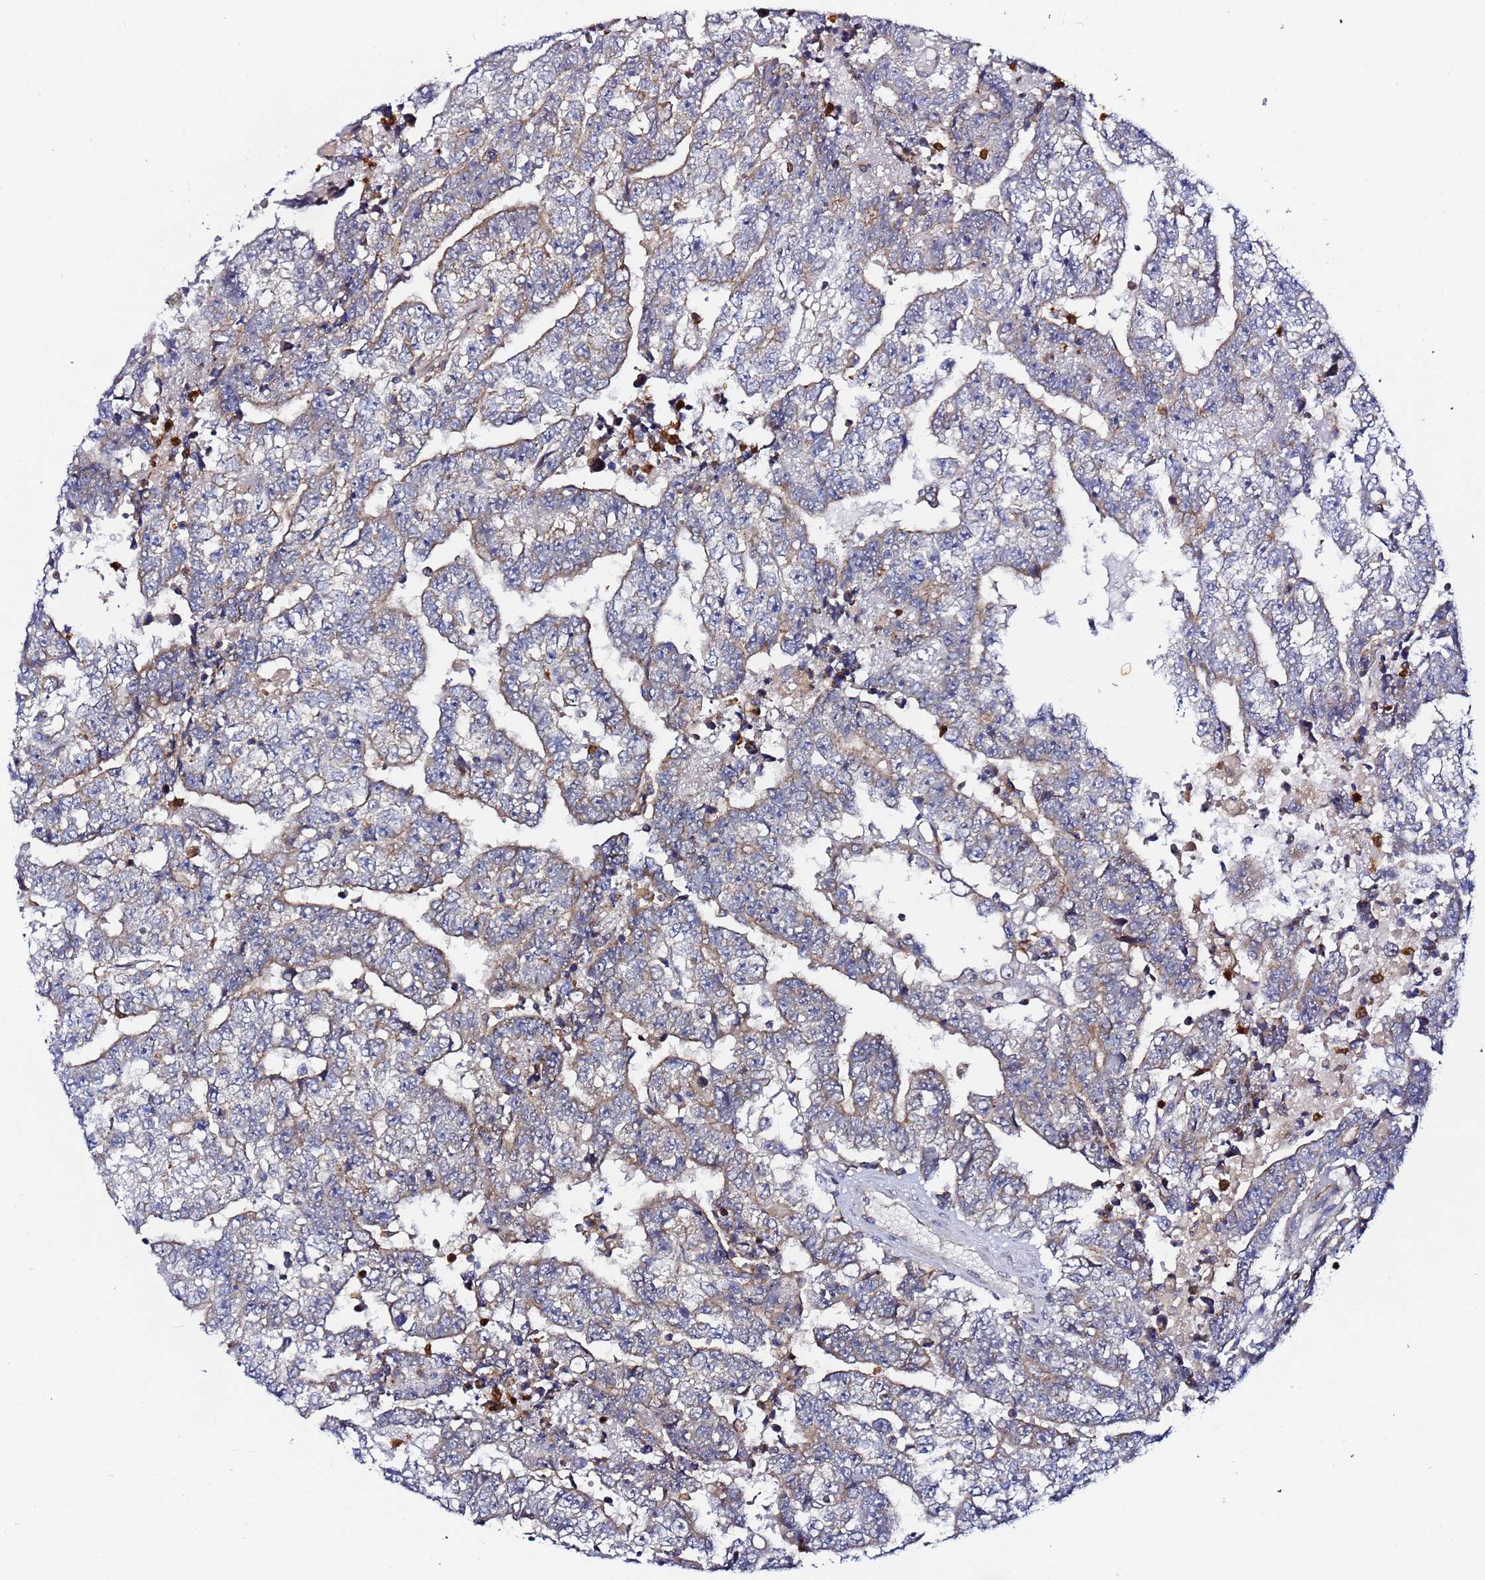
{"staining": {"intensity": "weak", "quantity": "25%-75%", "location": "cytoplasmic/membranous"}, "tissue": "testis cancer", "cell_type": "Tumor cells", "image_type": "cancer", "snomed": [{"axis": "morphology", "description": "Carcinoma, Embryonal, NOS"}, {"axis": "topography", "description": "Testis"}], "caption": "An image showing weak cytoplasmic/membranous staining in about 25%-75% of tumor cells in embryonal carcinoma (testis), as visualized by brown immunohistochemical staining.", "gene": "CCDC127", "patient": {"sex": "male", "age": 25}}